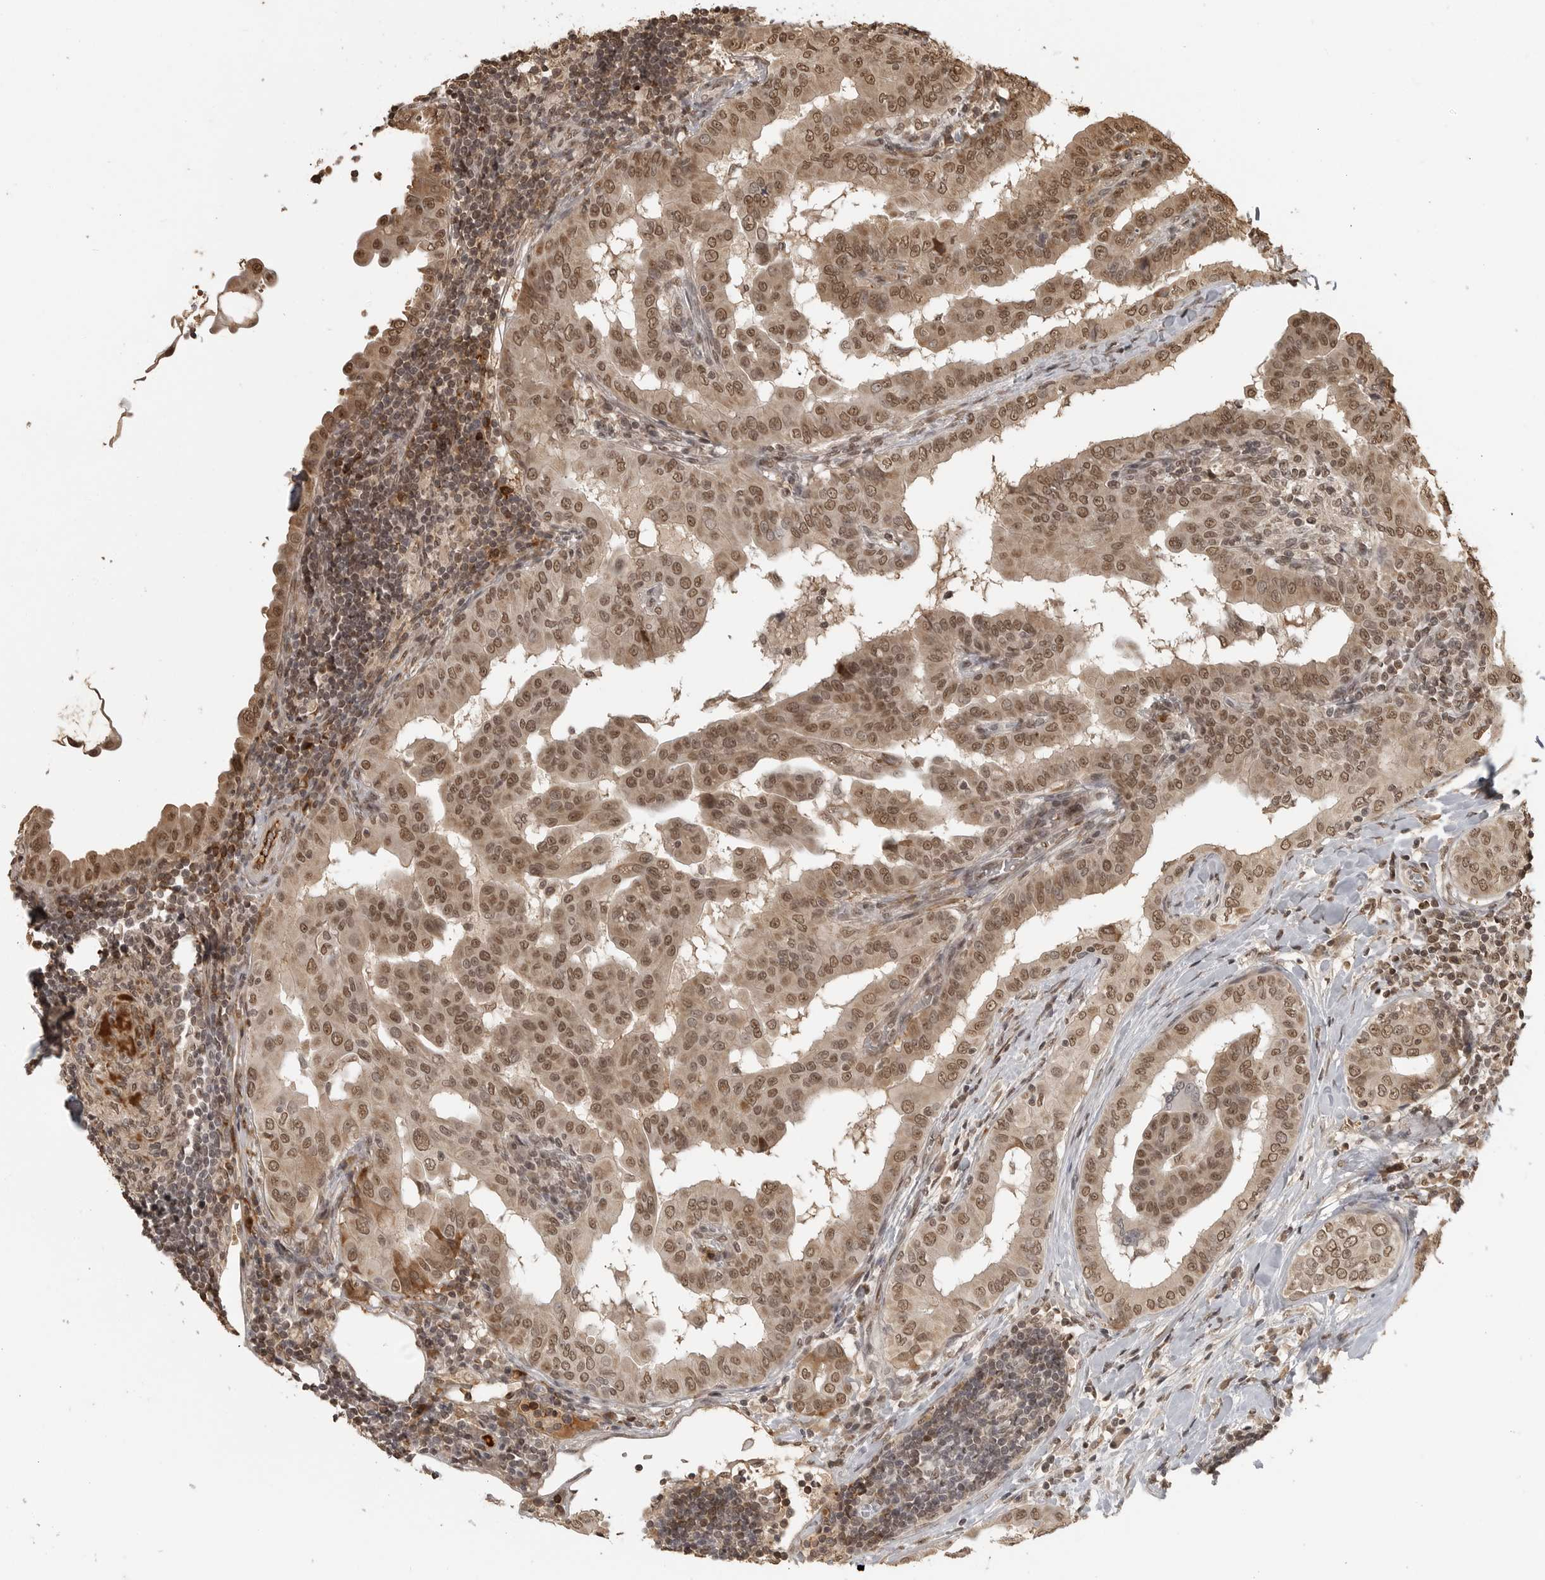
{"staining": {"intensity": "moderate", "quantity": ">75%", "location": "cytoplasmic/membranous,nuclear"}, "tissue": "thyroid cancer", "cell_type": "Tumor cells", "image_type": "cancer", "snomed": [{"axis": "morphology", "description": "Papillary adenocarcinoma, NOS"}, {"axis": "topography", "description": "Thyroid gland"}], "caption": "The photomicrograph shows staining of thyroid papillary adenocarcinoma, revealing moderate cytoplasmic/membranous and nuclear protein positivity (brown color) within tumor cells.", "gene": "CLOCK", "patient": {"sex": "male", "age": 33}}